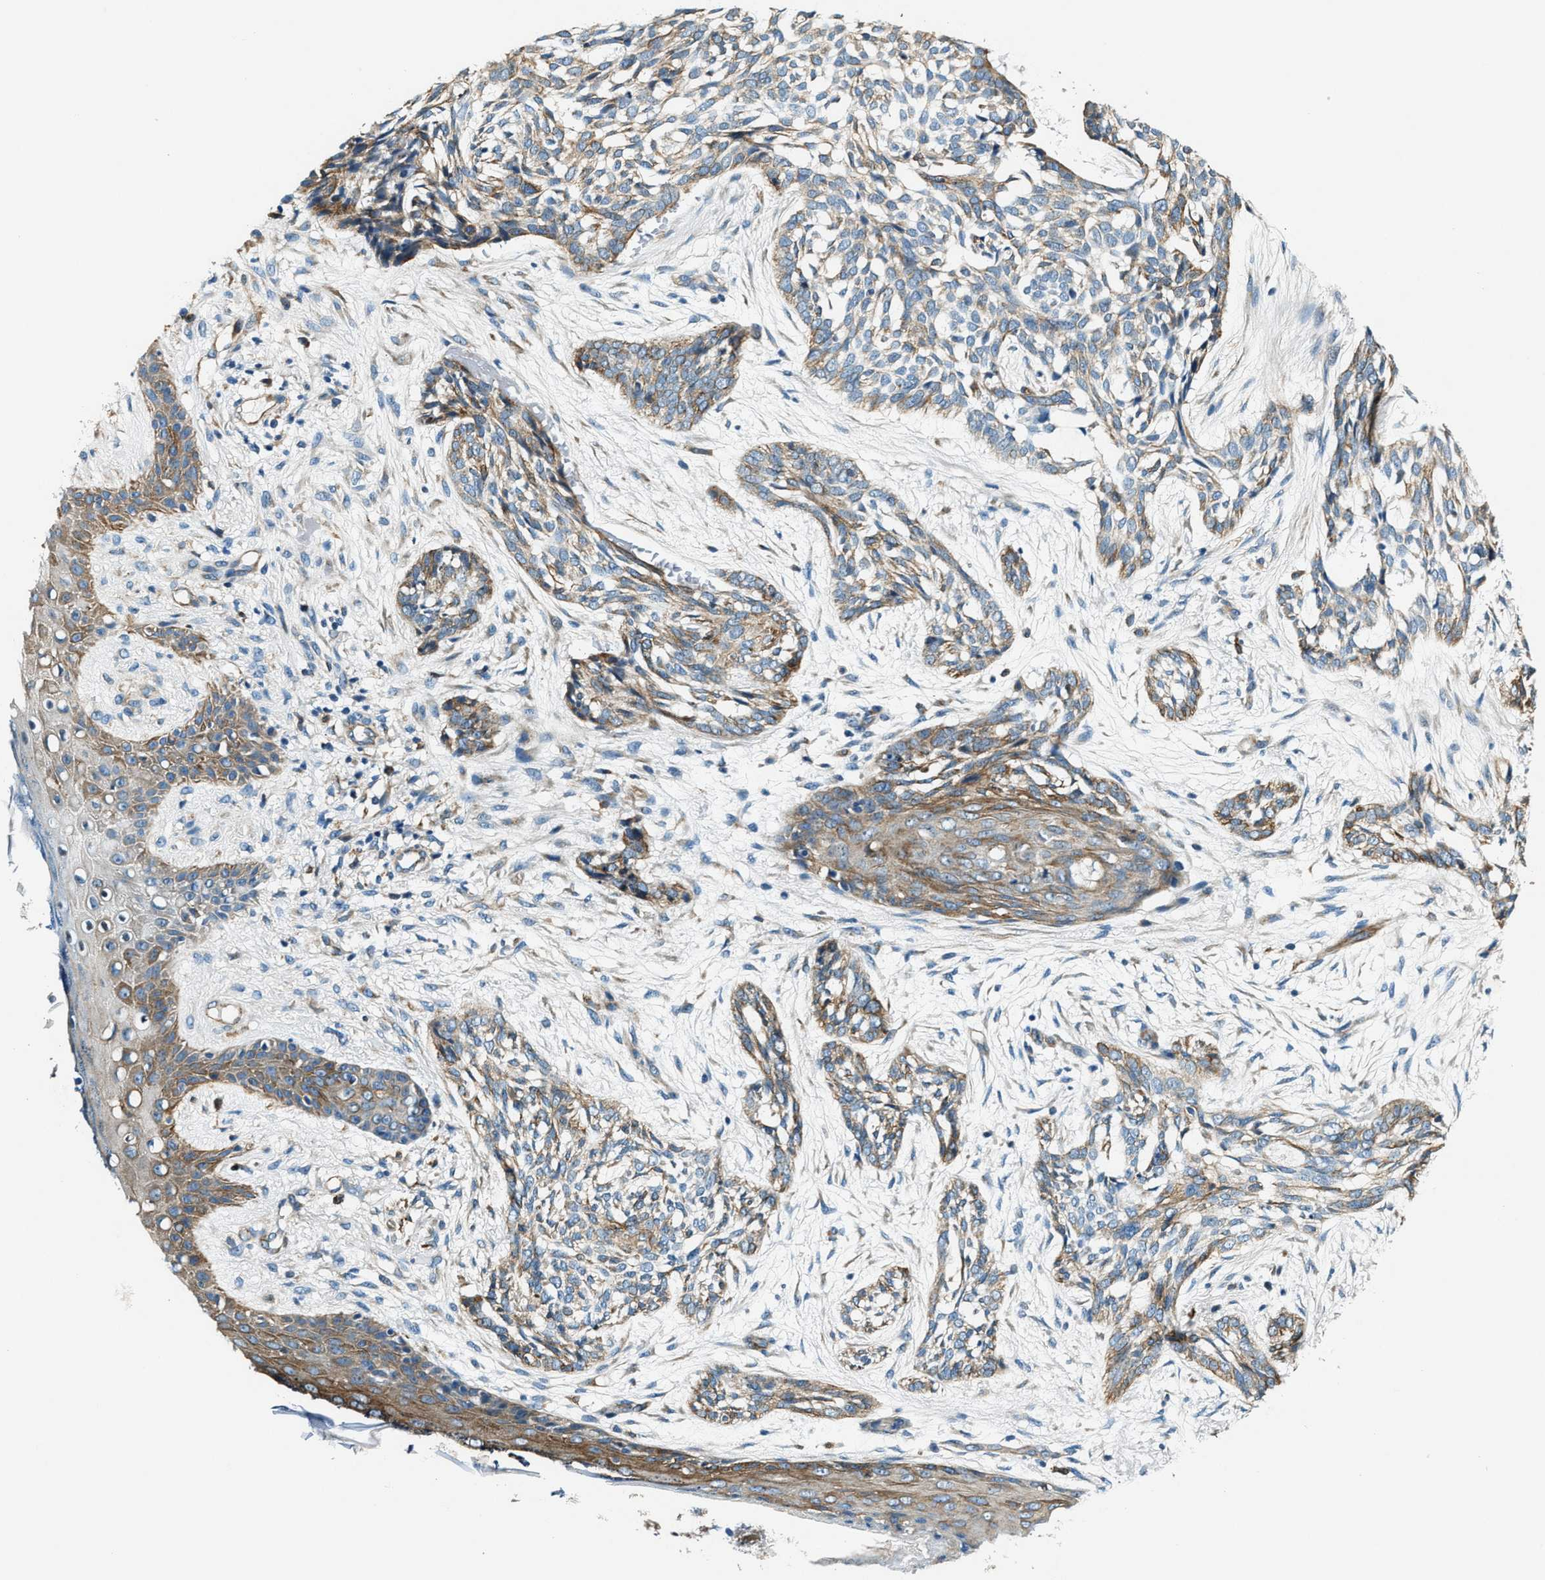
{"staining": {"intensity": "moderate", "quantity": ">75%", "location": "cytoplasmic/membranous"}, "tissue": "skin cancer", "cell_type": "Tumor cells", "image_type": "cancer", "snomed": [{"axis": "morphology", "description": "Basal cell carcinoma"}, {"axis": "topography", "description": "Skin"}], "caption": "The micrograph exhibits a brown stain indicating the presence of a protein in the cytoplasmic/membranous of tumor cells in skin cancer (basal cell carcinoma).", "gene": "C2orf66", "patient": {"sex": "female", "age": 88}}